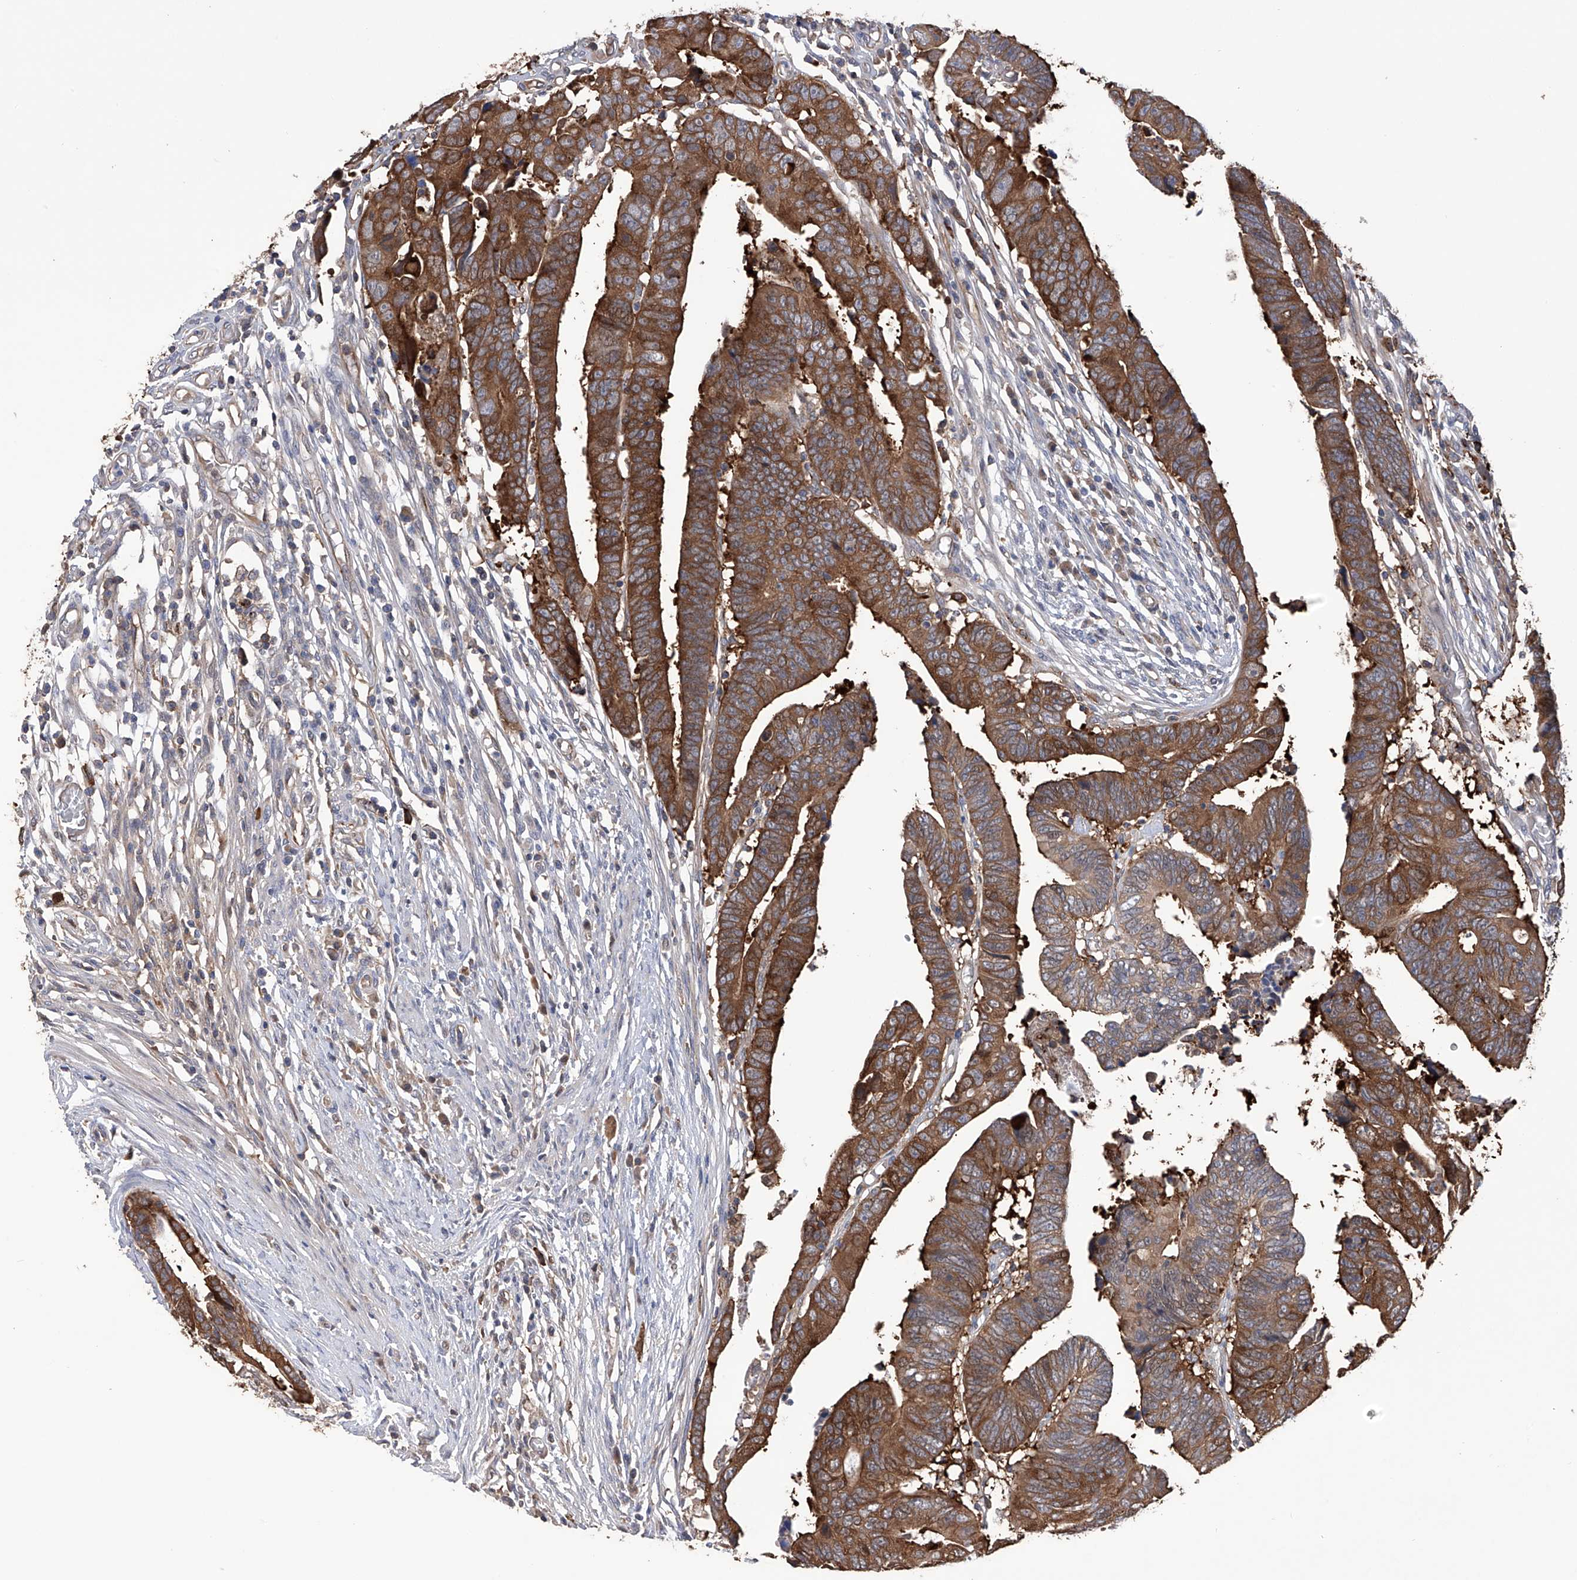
{"staining": {"intensity": "strong", "quantity": ">75%", "location": "cytoplasmic/membranous"}, "tissue": "colorectal cancer", "cell_type": "Tumor cells", "image_type": "cancer", "snomed": [{"axis": "morphology", "description": "Adenocarcinoma, NOS"}, {"axis": "topography", "description": "Rectum"}], "caption": "A histopathology image showing strong cytoplasmic/membranous expression in approximately >75% of tumor cells in colorectal cancer (adenocarcinoma), as visualized by brown immunohistochemical staining.", "gene": "NUDT17", "patient": {"sex": "female", "age": 65}}